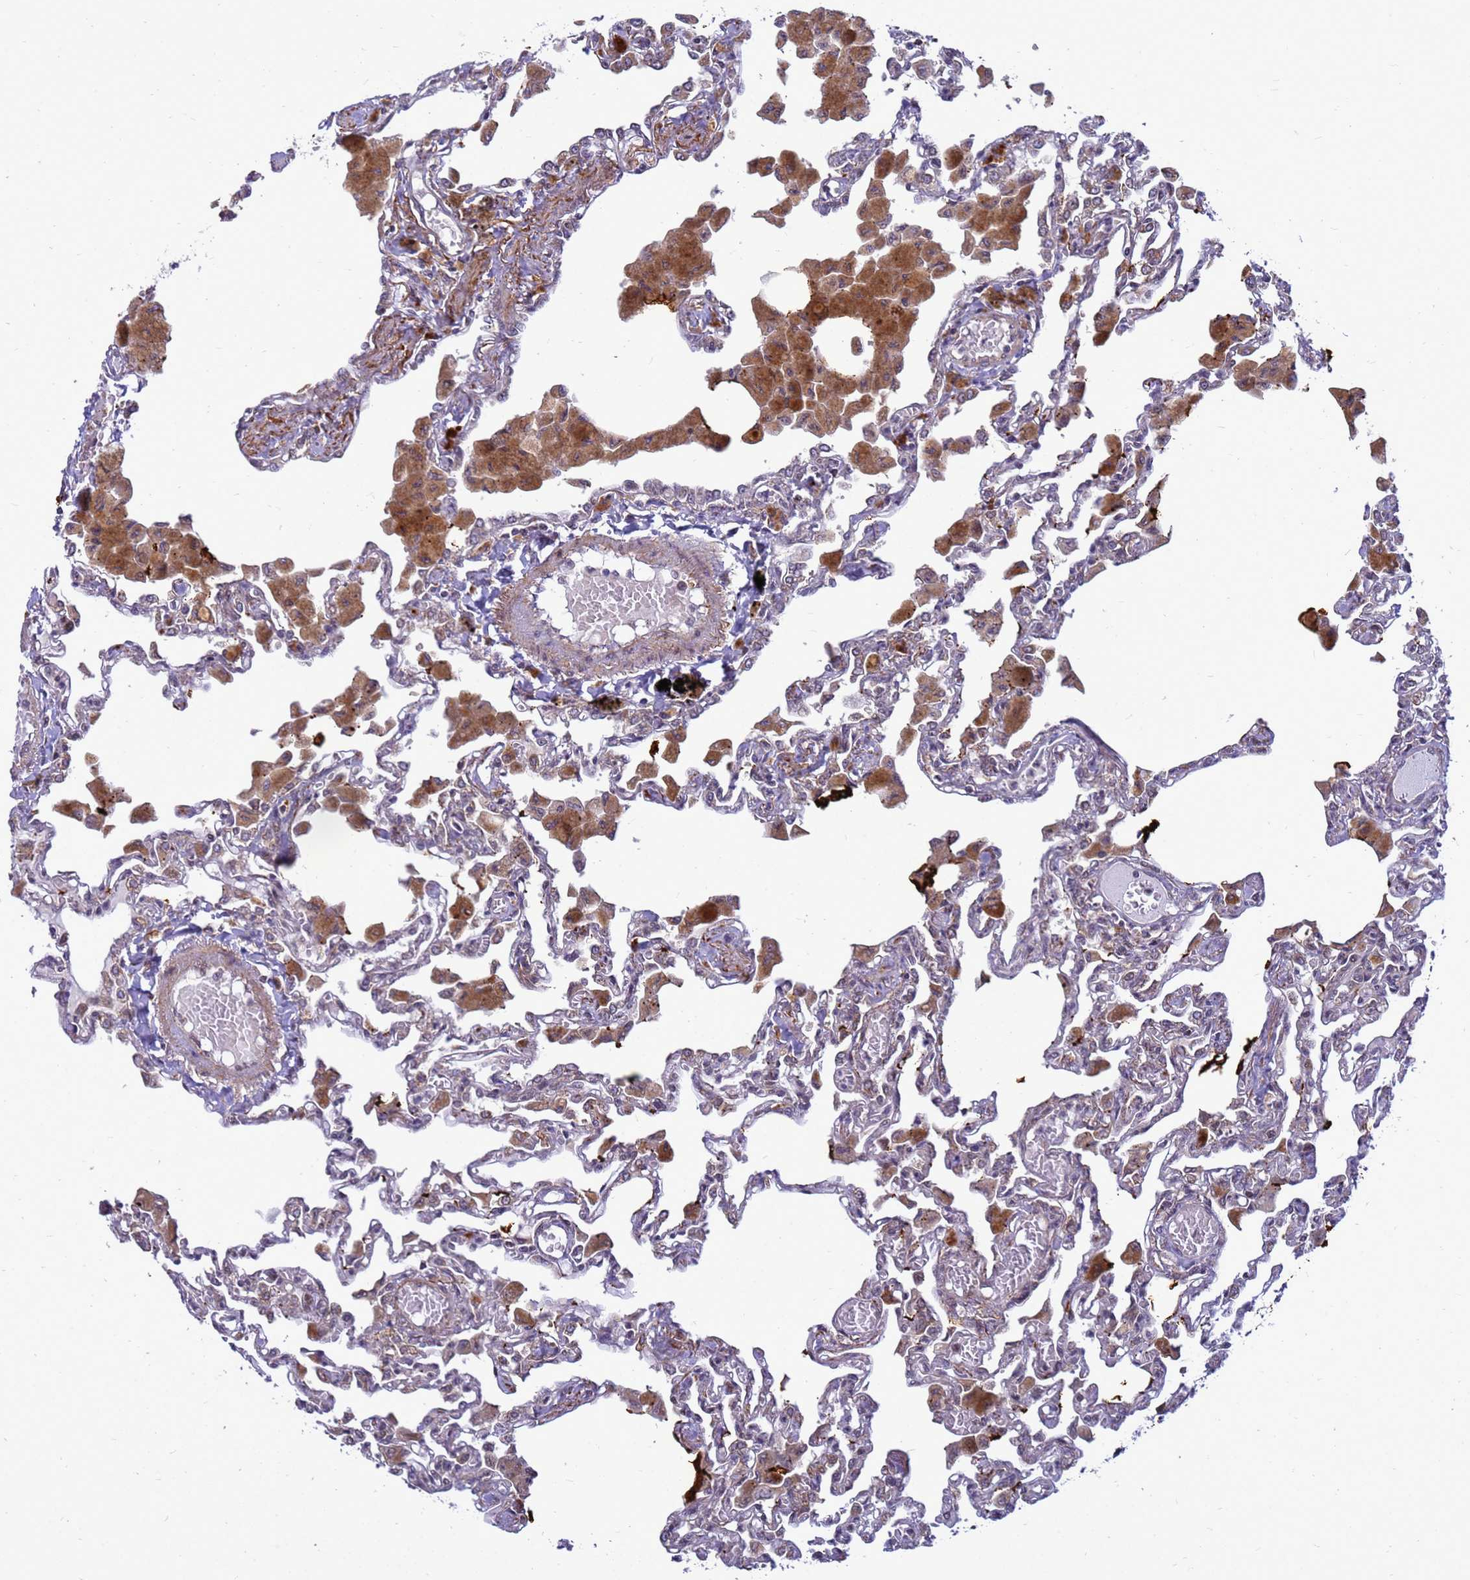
{"staining": {"intensity": "weak", "quantity": "<25%", "location": "cytoplasmic/membranous"}, "tissue": "lung", "cell_type": "Alveolar cells", "image_type": "normal", "snomed": [{"axis": "morphology", "description": "Normal tissue, NOS"}, {"axis": "topography", "description": "Bronchus"}, {"axis": "topography", "description": "Lung"}], "caption": "High magnification brightfield microscopy of benign lung stained with DAB (3,3'-diaminobenzidine) (brown) and counterstained with hematoxylin (blue): alveolar cells show no significant positivity.", "gene": "C12orf43", "patient": {"sex": "female", "age": 49}}